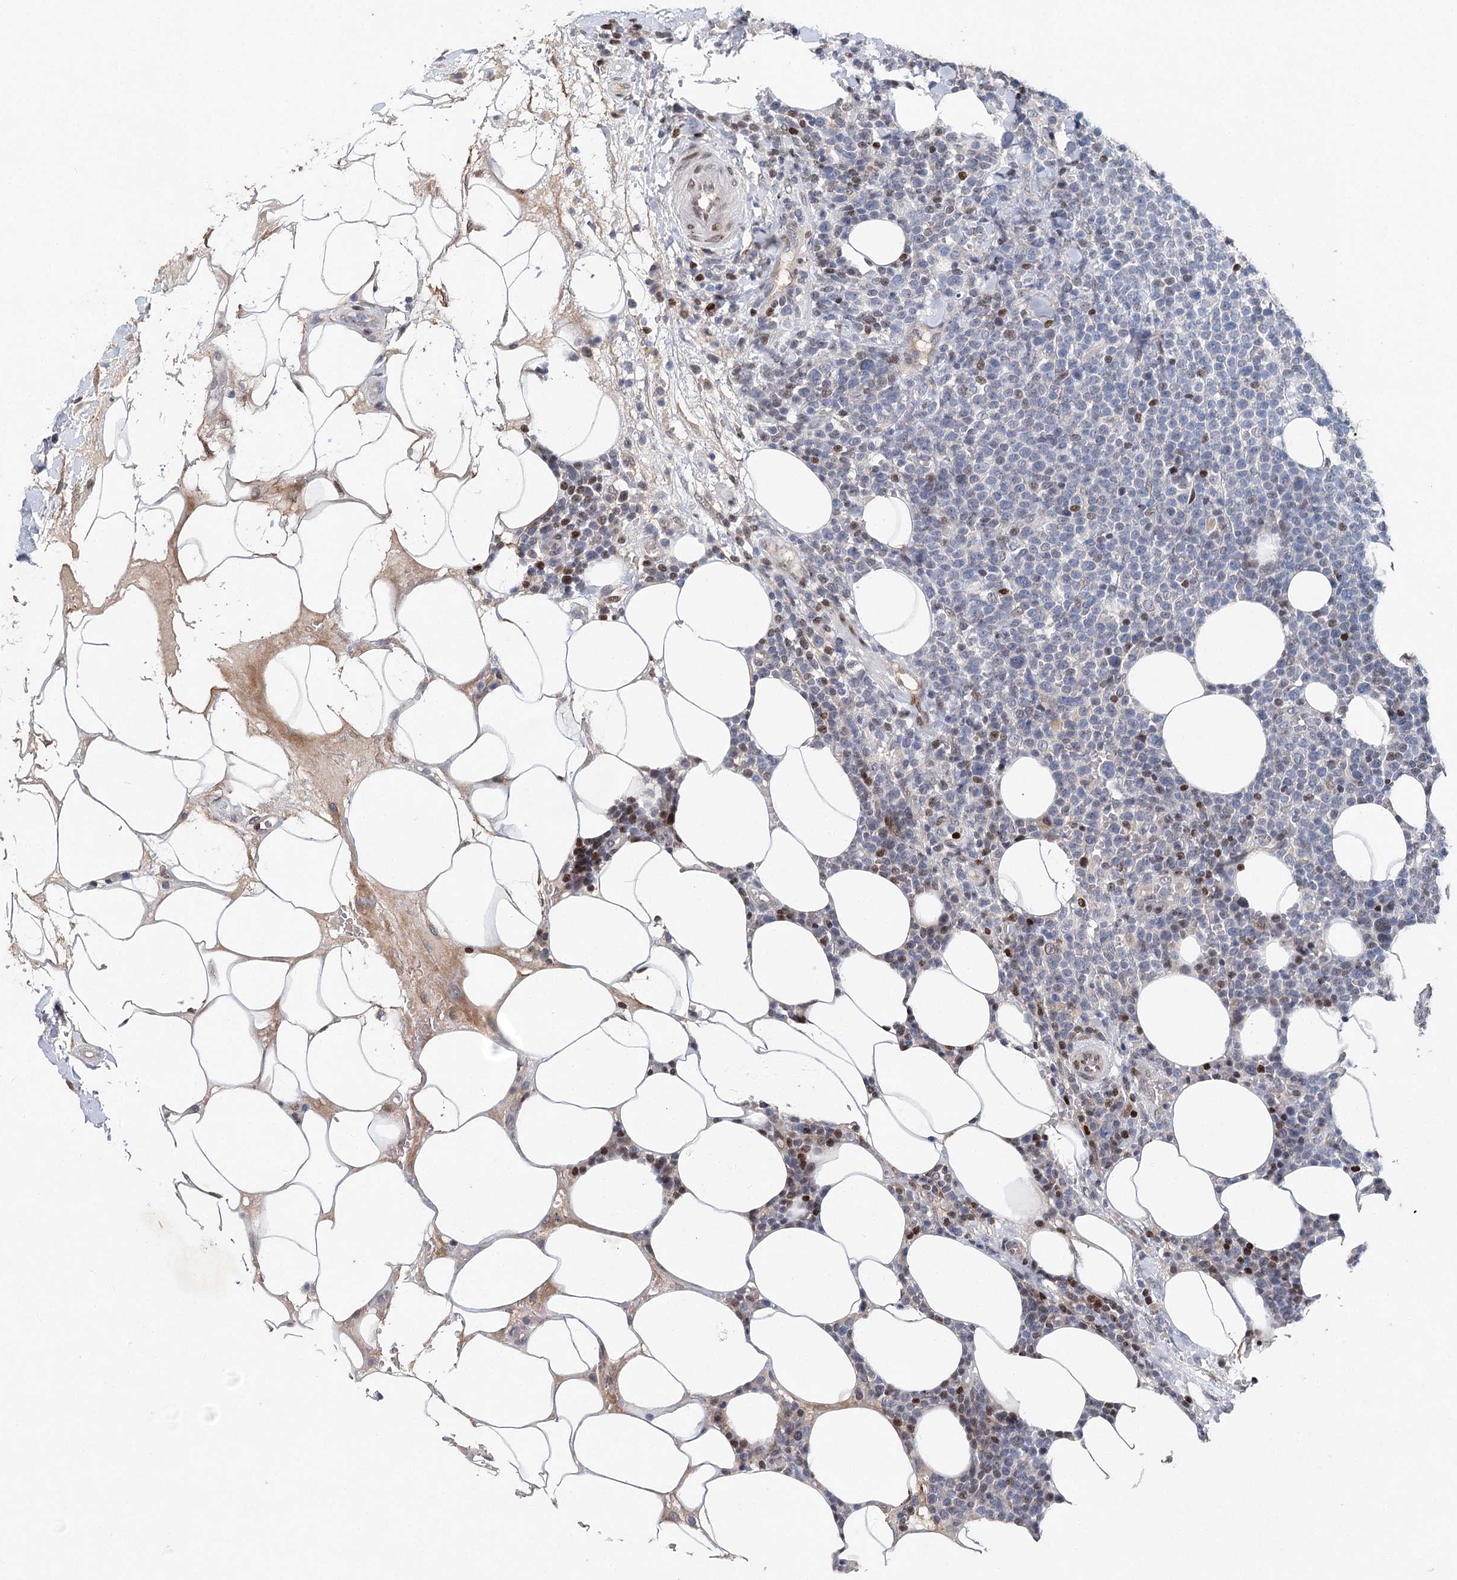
{"staining": {"intensity": "moderate", "quantity": "<25%", "location": "nuclear"}, "tissue": "lymphoma", "cell_type": "Tumor cells", "image_type": "cancer", "snomed": [{"axis": "morphology", "description": "Malignant lymphoma, non-Hodgkin's type, High grade"}, {"axis": "topography", "description": "Lymph node"}], "caption": "Protein expression analysis of human lymphoma reveals moderate nuclear staining in approximately <25% of tumor cells. The protein is shown in brown color, while the nuclei are stained blue.", "gene": "FRMD4A", "patient": {"sex": "male", "age": 61}}